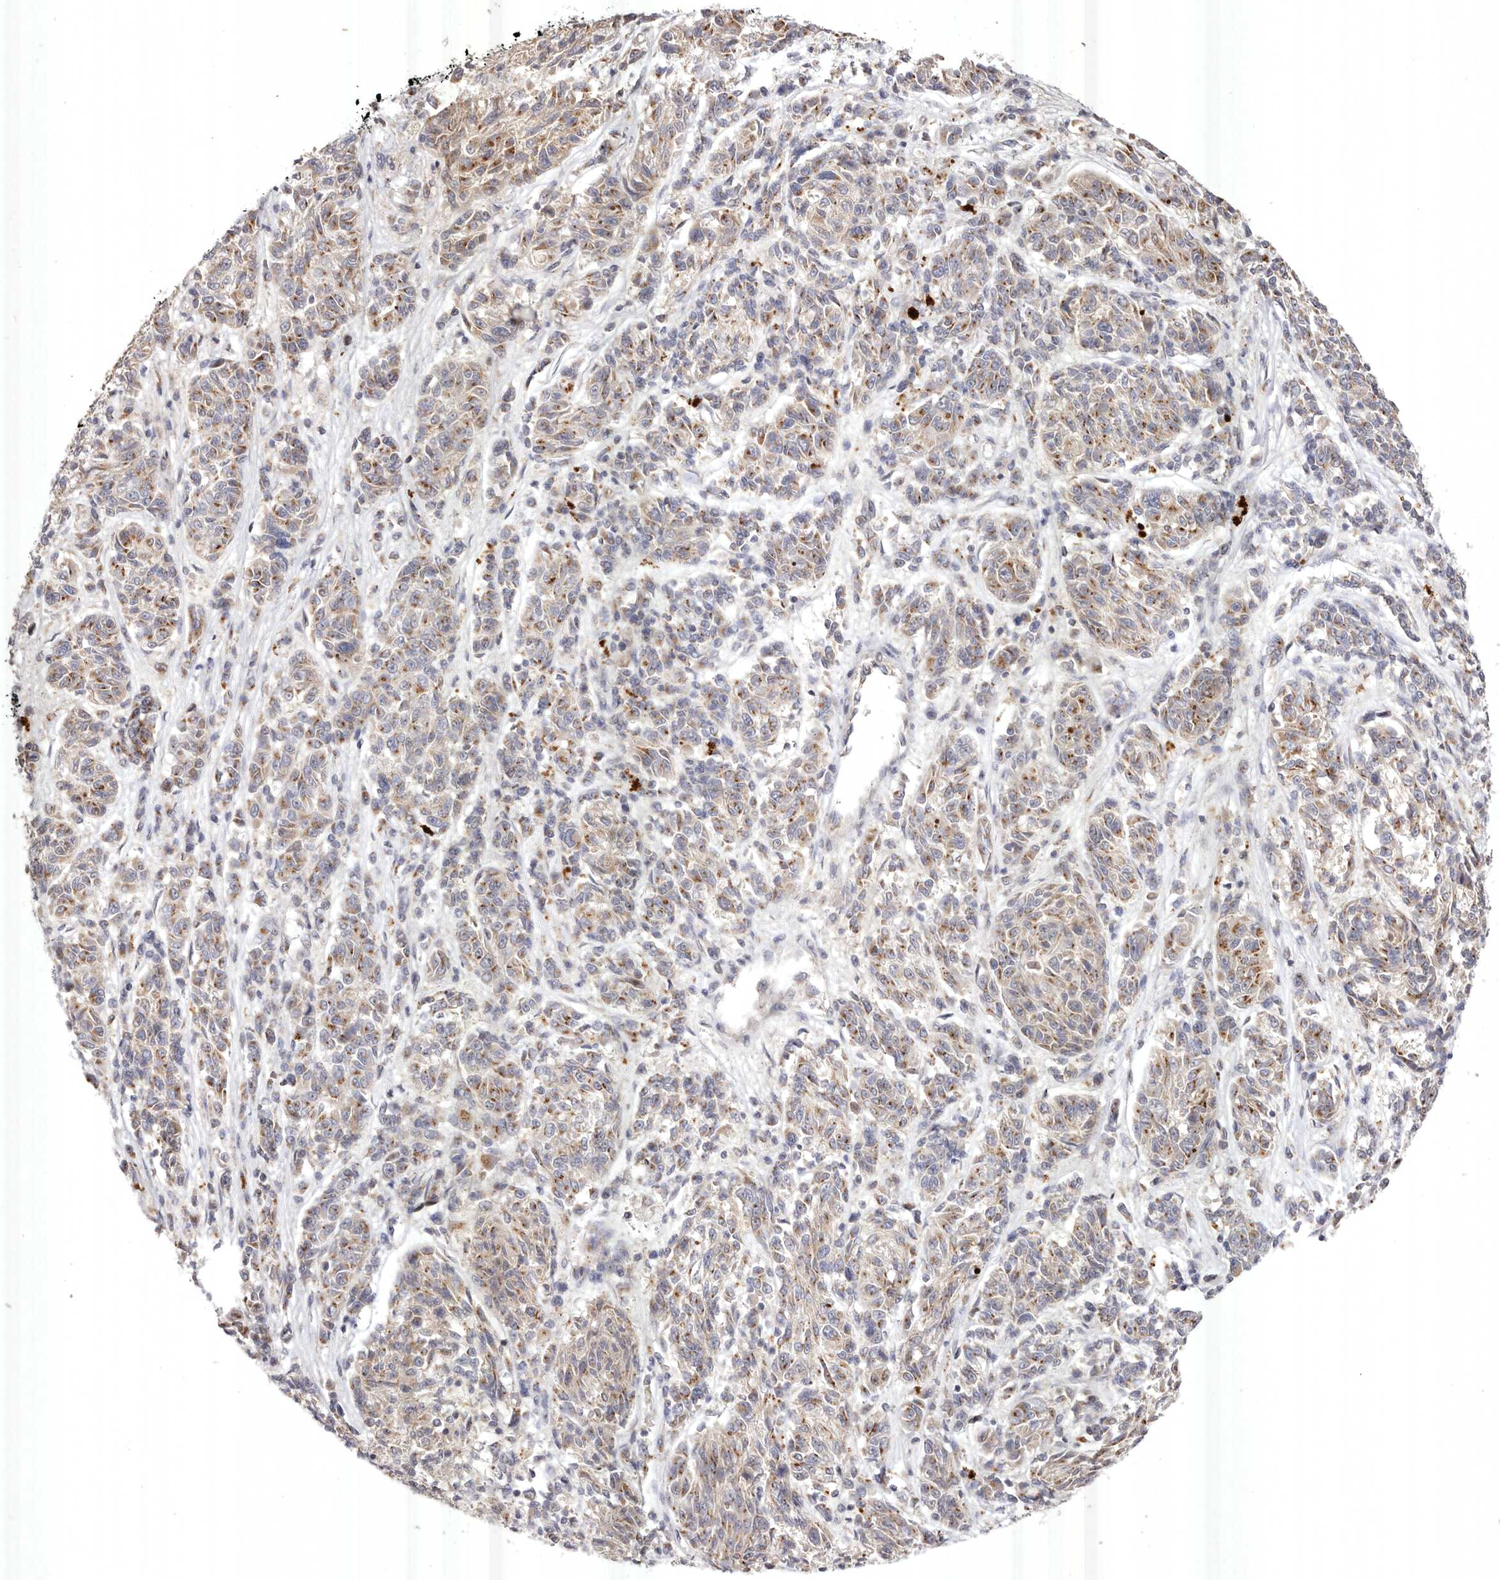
{"staining": {"intensity": "moderate", "quantity": ">75%", "location": "cytoplasmic/membranous"}, "tissue": "melanoma", "cell_type": "Tumor cells", "image_type": "cancer", "snomed": [{"axis": "morphology", "description": "Malignant melanoma, NOS"}, {"axis": "topography", "description": "Skin"}], "caption": "Immunohistochemical staining of human malignant melanoma exhibits medium levels of moderate cytoplasmic/membranous positivity in about >75% of tumor cells. (DAB (3,3'-diaminobenzidine) = brown stain, brightfield microscopy at high magnification).", "gene": "USP24", "patient": {"sex": "male", "age": 53}}